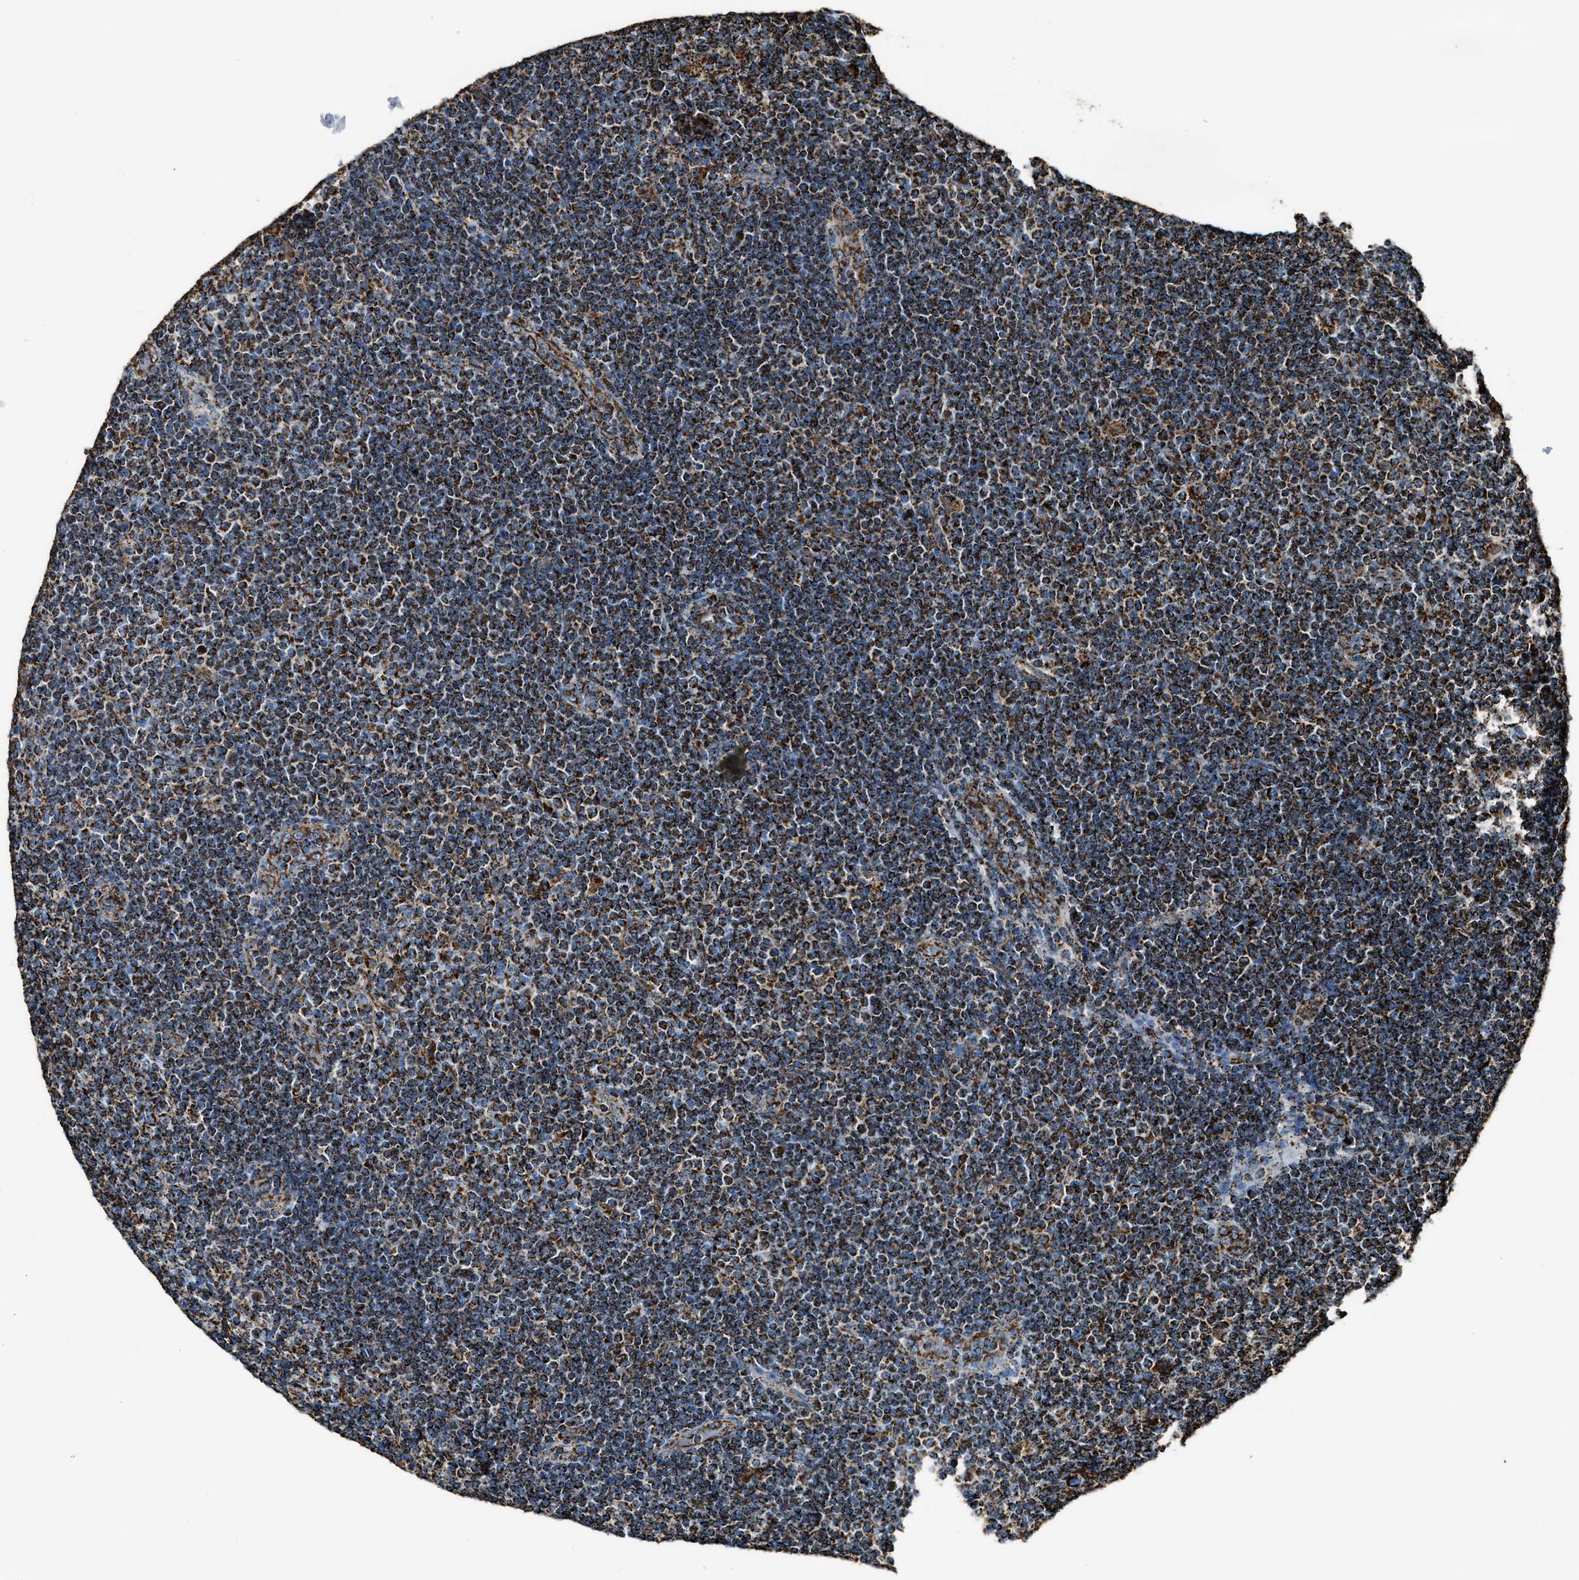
{"staining": {"intensity": "strong", "quantity": ">75%", "location": "cytoplasmic/membranous"}, "tissue": "lymphoma", "cell_type": "Tumor cells", "image_type": "cancer", "snomed": [{"axis": "morphology", "description": "Malignant lymphoma, non-Hodgkin's type, Low grade"}, {"axis": "topography", "description": "Lymph node"}], "caption": "A high amount of strong cytoplasmic/membranous staining is identified in approximately >75% of tumor cells in malignant lymphoma, non-Hodgkin's type (low-grade) tissue. (IHC, brightfield microscopy, high magnification).", "gene": "MDH2", "patient": {"sex": "male", "age": 83}}